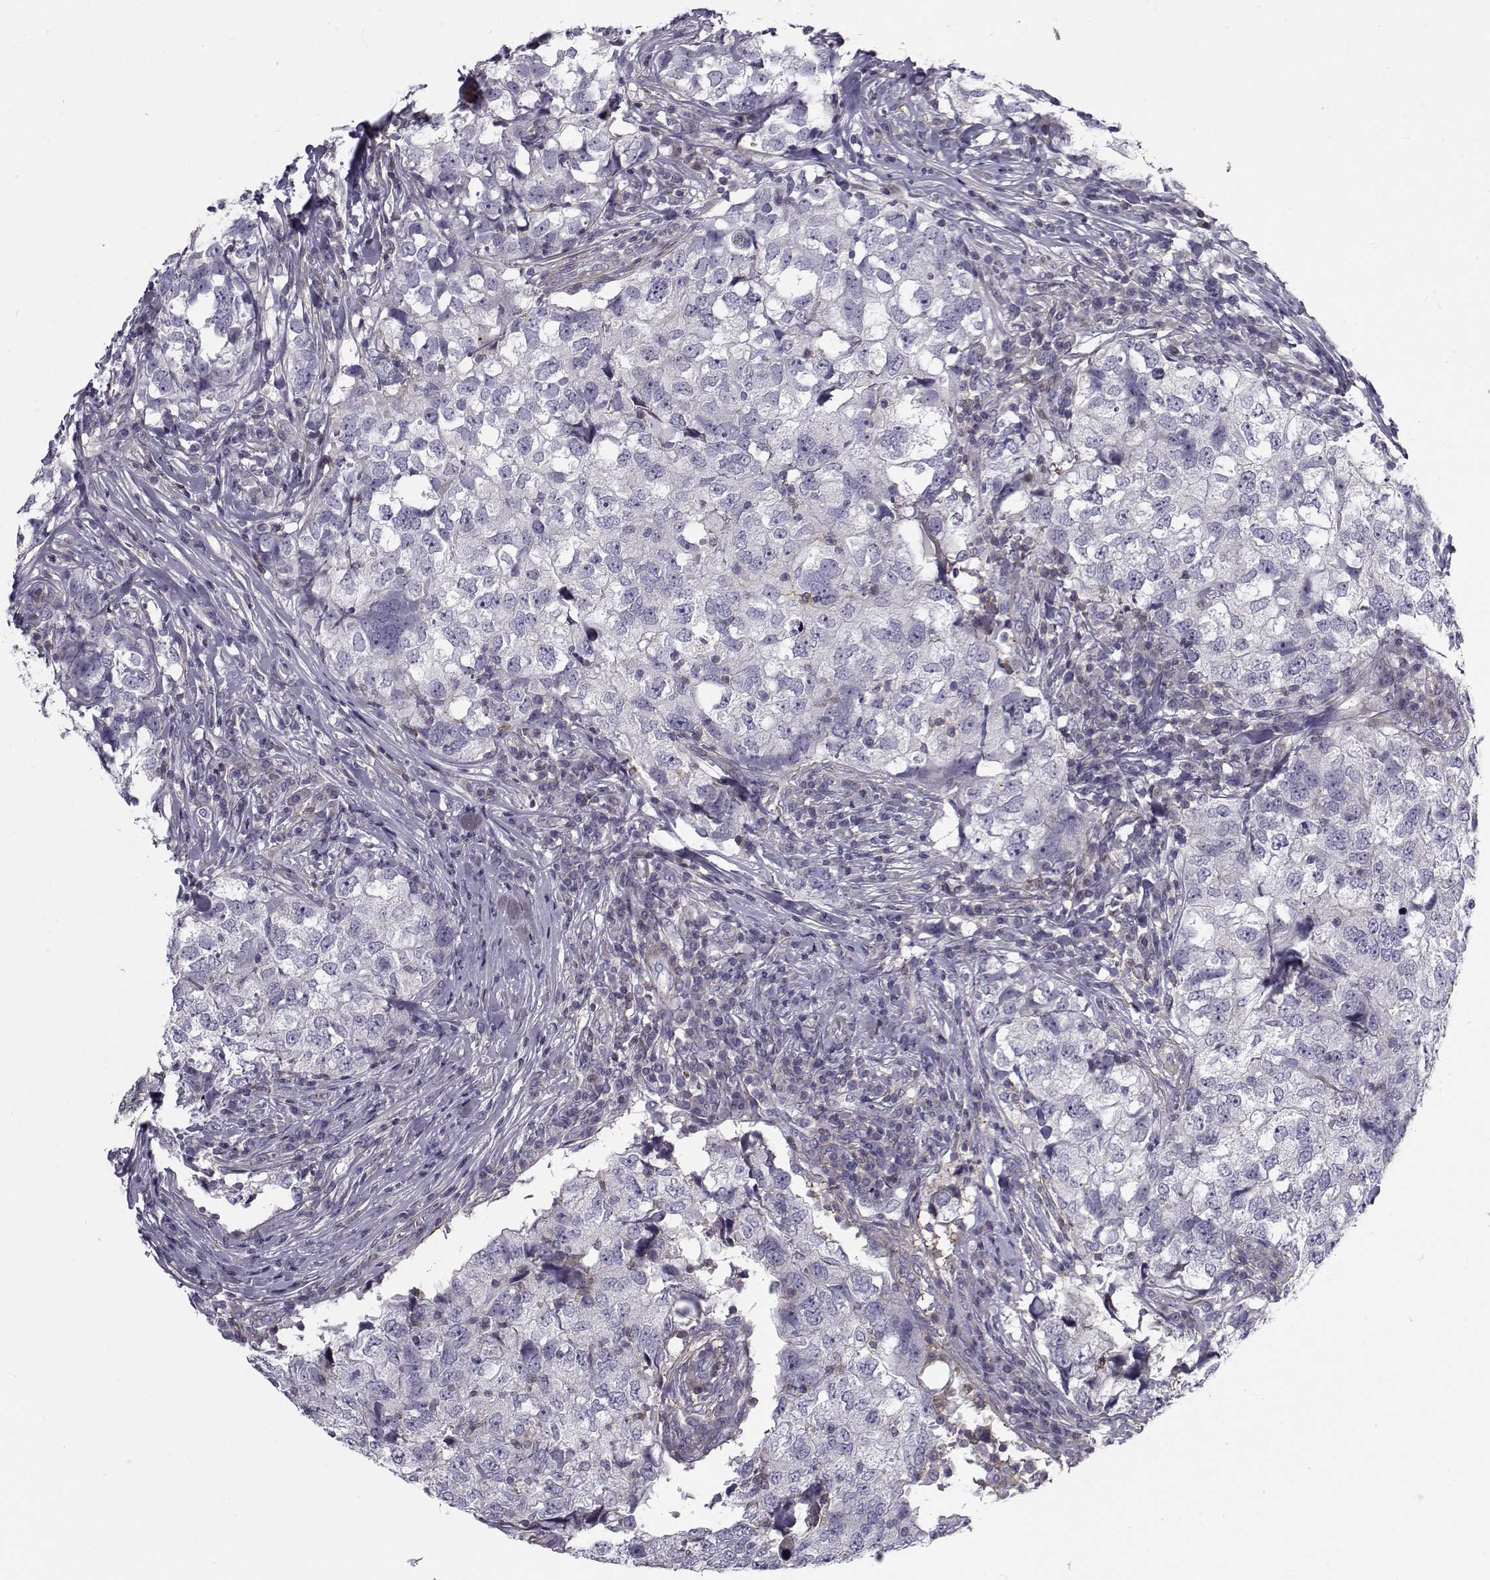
{"staining": {"intensity": "negative", "quantity": "none", "location": "none"}, "tissue": "breast cancer", "cell_type": "Tumor cells", "image_type": "cancer", "snomed": [{"axis": "morphology", "description": "Duct carcinoma"}, {"axis": "topography", "description": "Breast"}], "caption": "Immunohistochemistry (IHC) micrograph of breast cancer stained for a protein (brown), which demonstrates no expression in tumor cells. (Brightfield microscopy of DAB immunohistochemistry (IHC) at high magnification).", "gene": "LRRC27", "patient": {"sex": "female", "age": 30}}